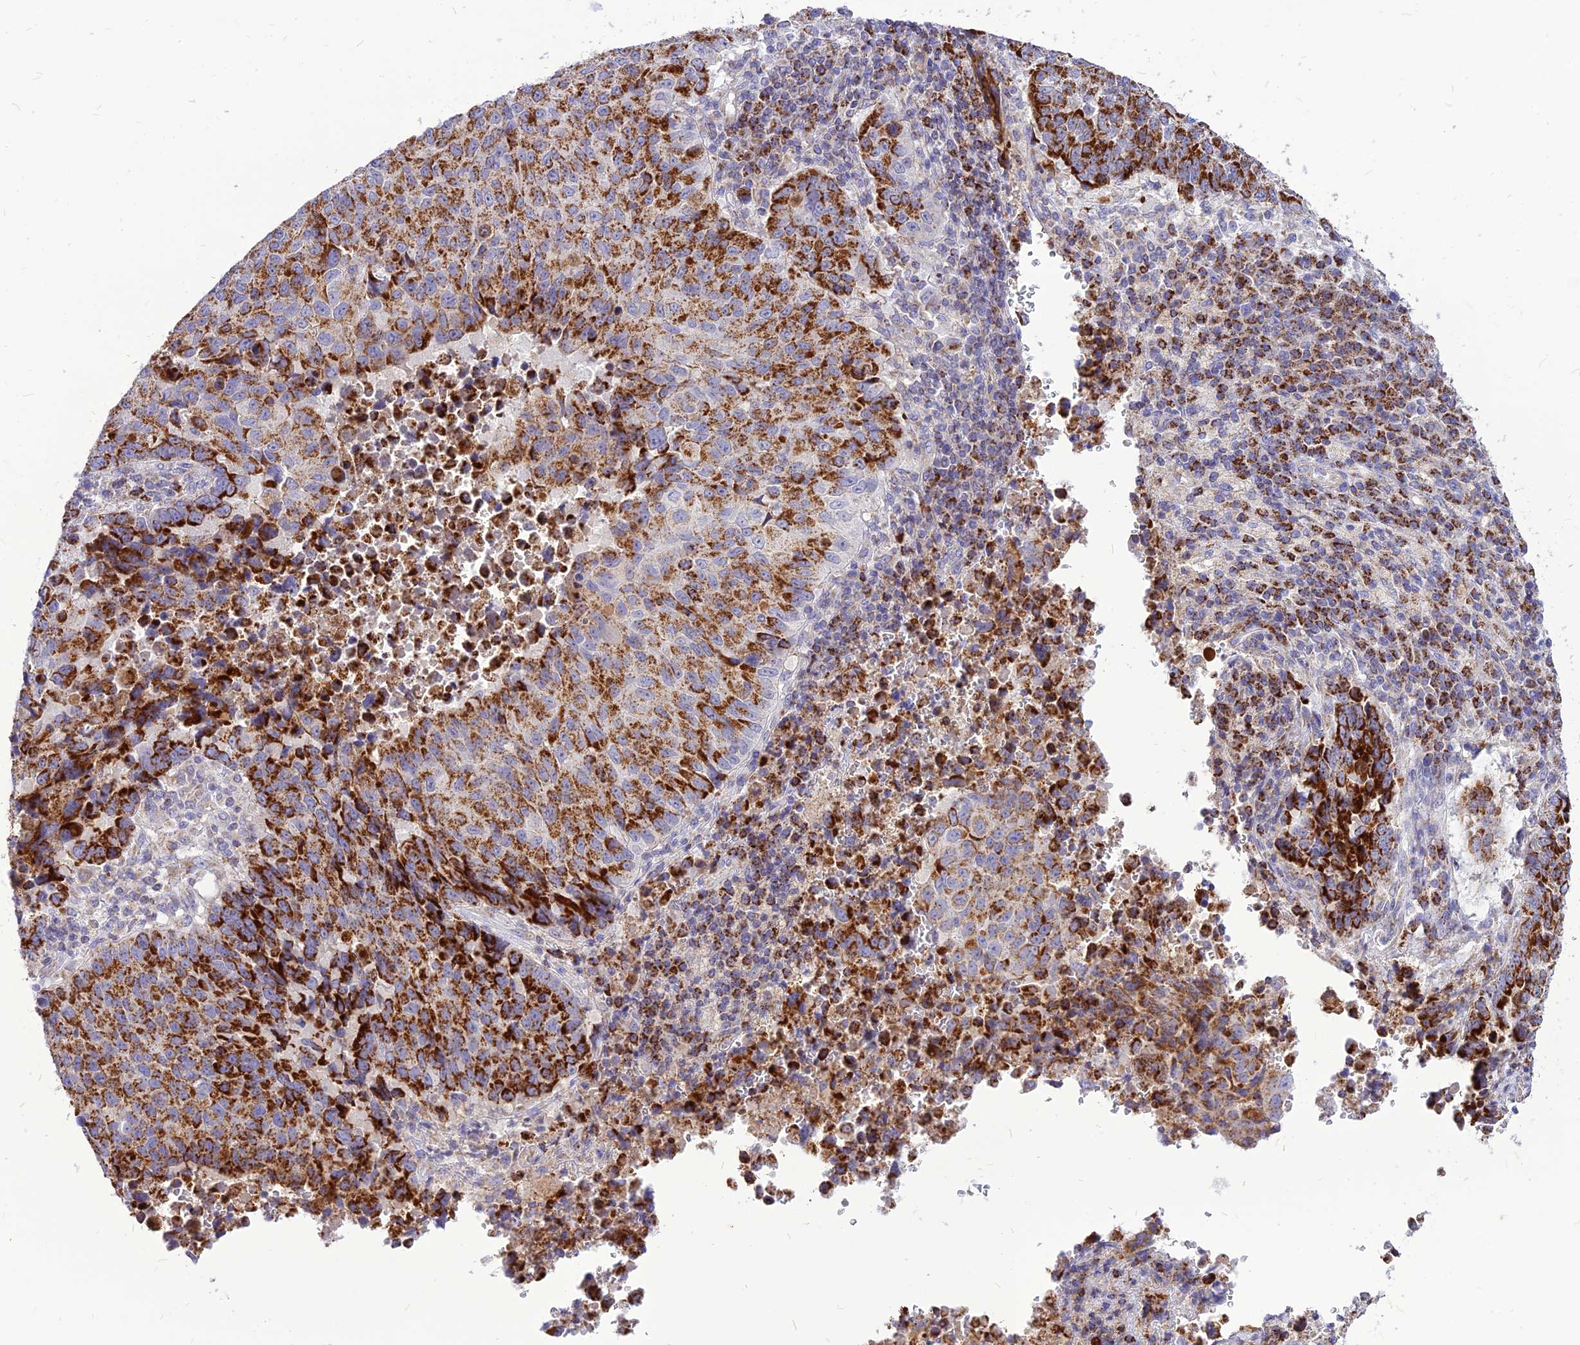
{"staining": {"intensity": "strong", "quantity": ">75%", "location": "cytoplasmic/membranous"}, "tissue": "lung cancer", "cell_type": "Tumor cells", "image_type": "cancer", "snomed": [{"axis": "morphology", "description": "Squamous cell carcinoma, NOS"}, {"axis": "topography", "description": "Lung"}], "caption": "Lung cancer (squamous cell carcinoma) stained for a protein (brown) demonstrates strong cytoplasmic/membranous positive expression in about >75% of tumor cells.", "gene": "ECI1", "patient": {"sex": "male", "age": 73}}